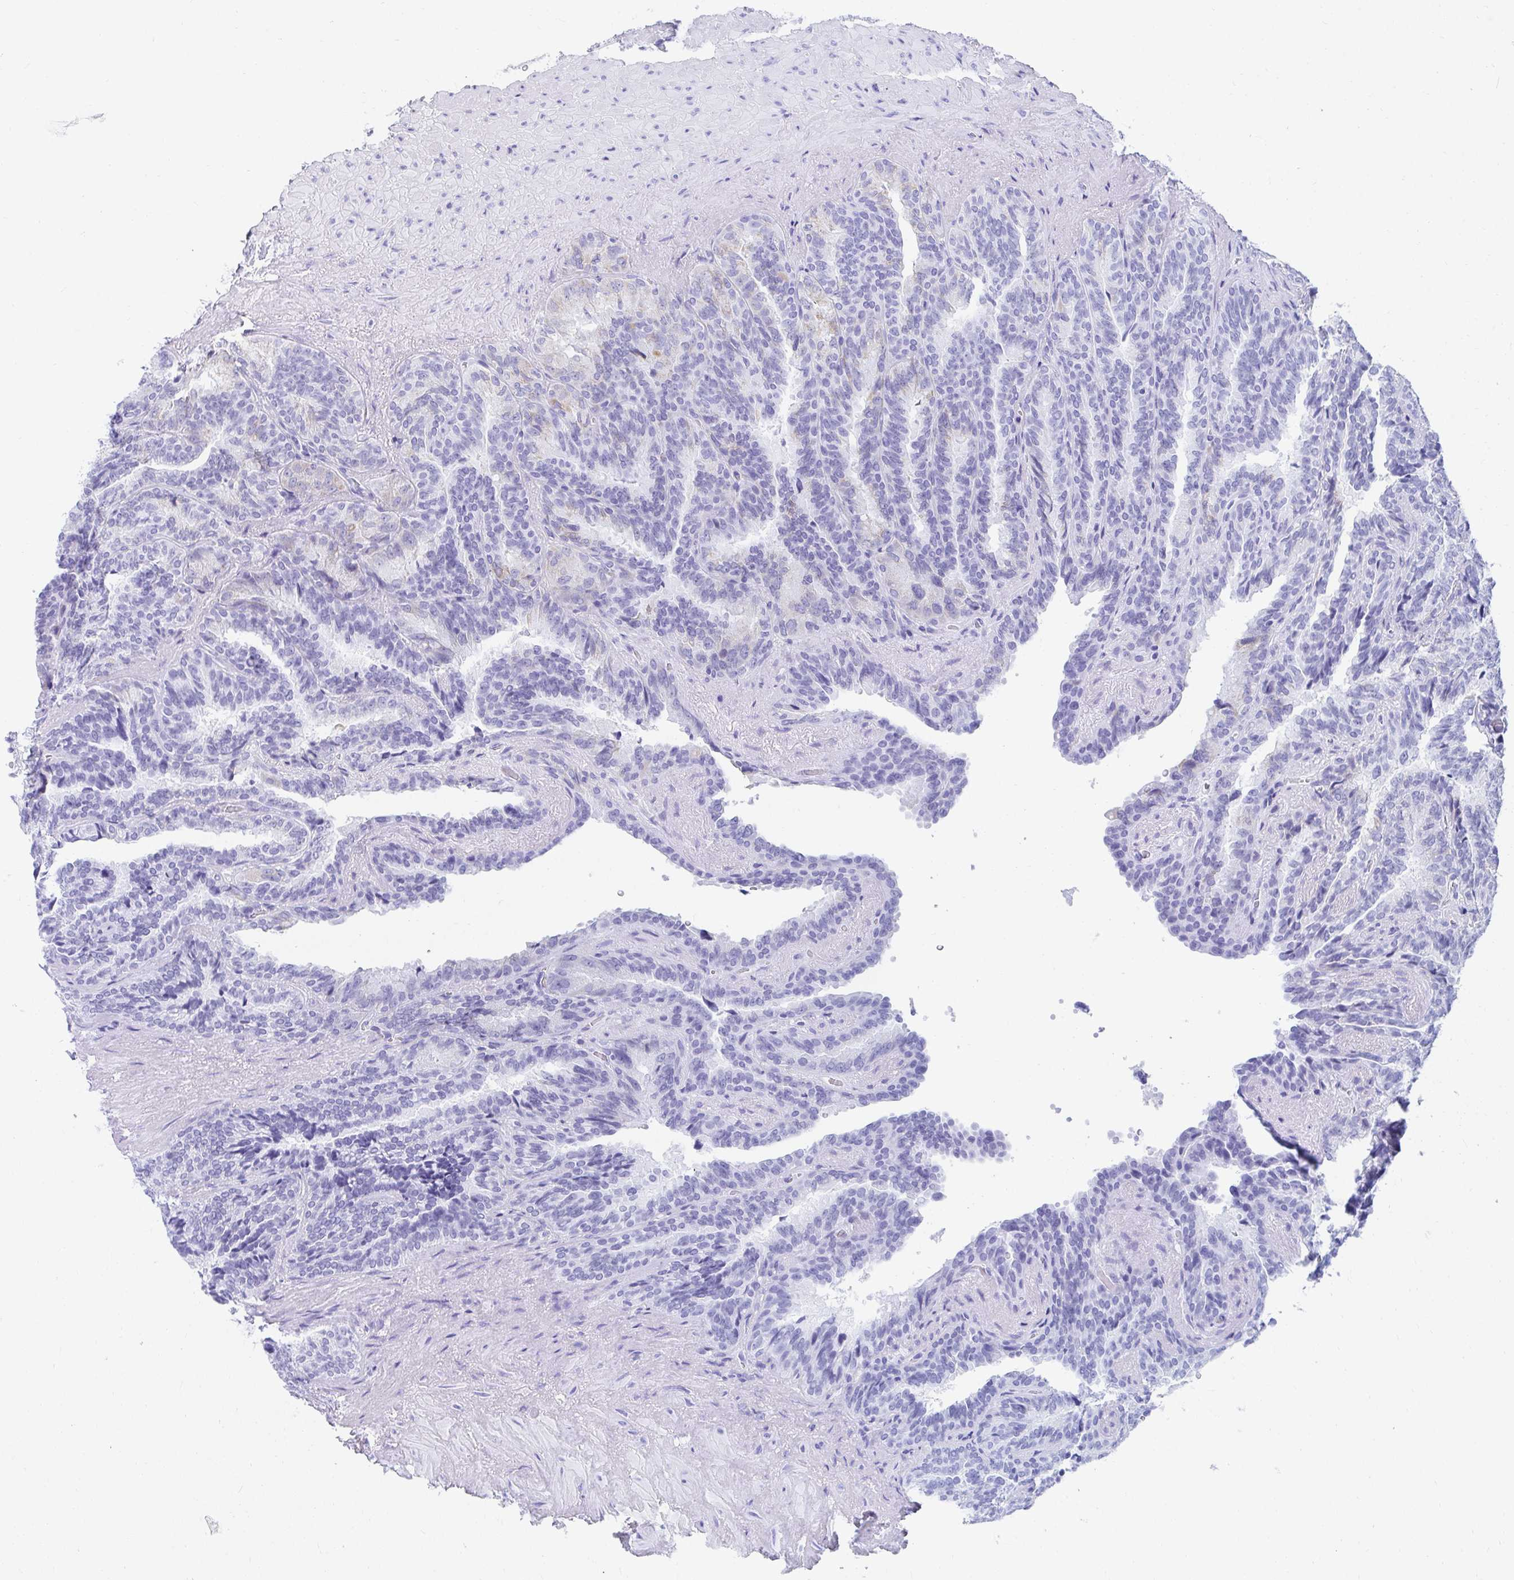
{"staining": {"intensity": "strong", "quantity": "25%-75%", "location": "cytoplasmic/membranous"}, "tissue": "seminal vesicle", "cell_type": "Glandular cells", "image_type": "normal", "snomed": [{"axis": "morphology", "description": "Normal tissue, NOS"}, {"axis": "topography", "description": "Seminal veicle"}], "caption": "This photomicrograph demonstrates benign seminal vesicle stained with IHC to label a protein in brown. The cytoplasmic/membranous of glandular cells show strong positivity for the protein. Nuclei are counter-stained blue.", "gene": "PC", "patient": {"sex": "male", "age": 60}}